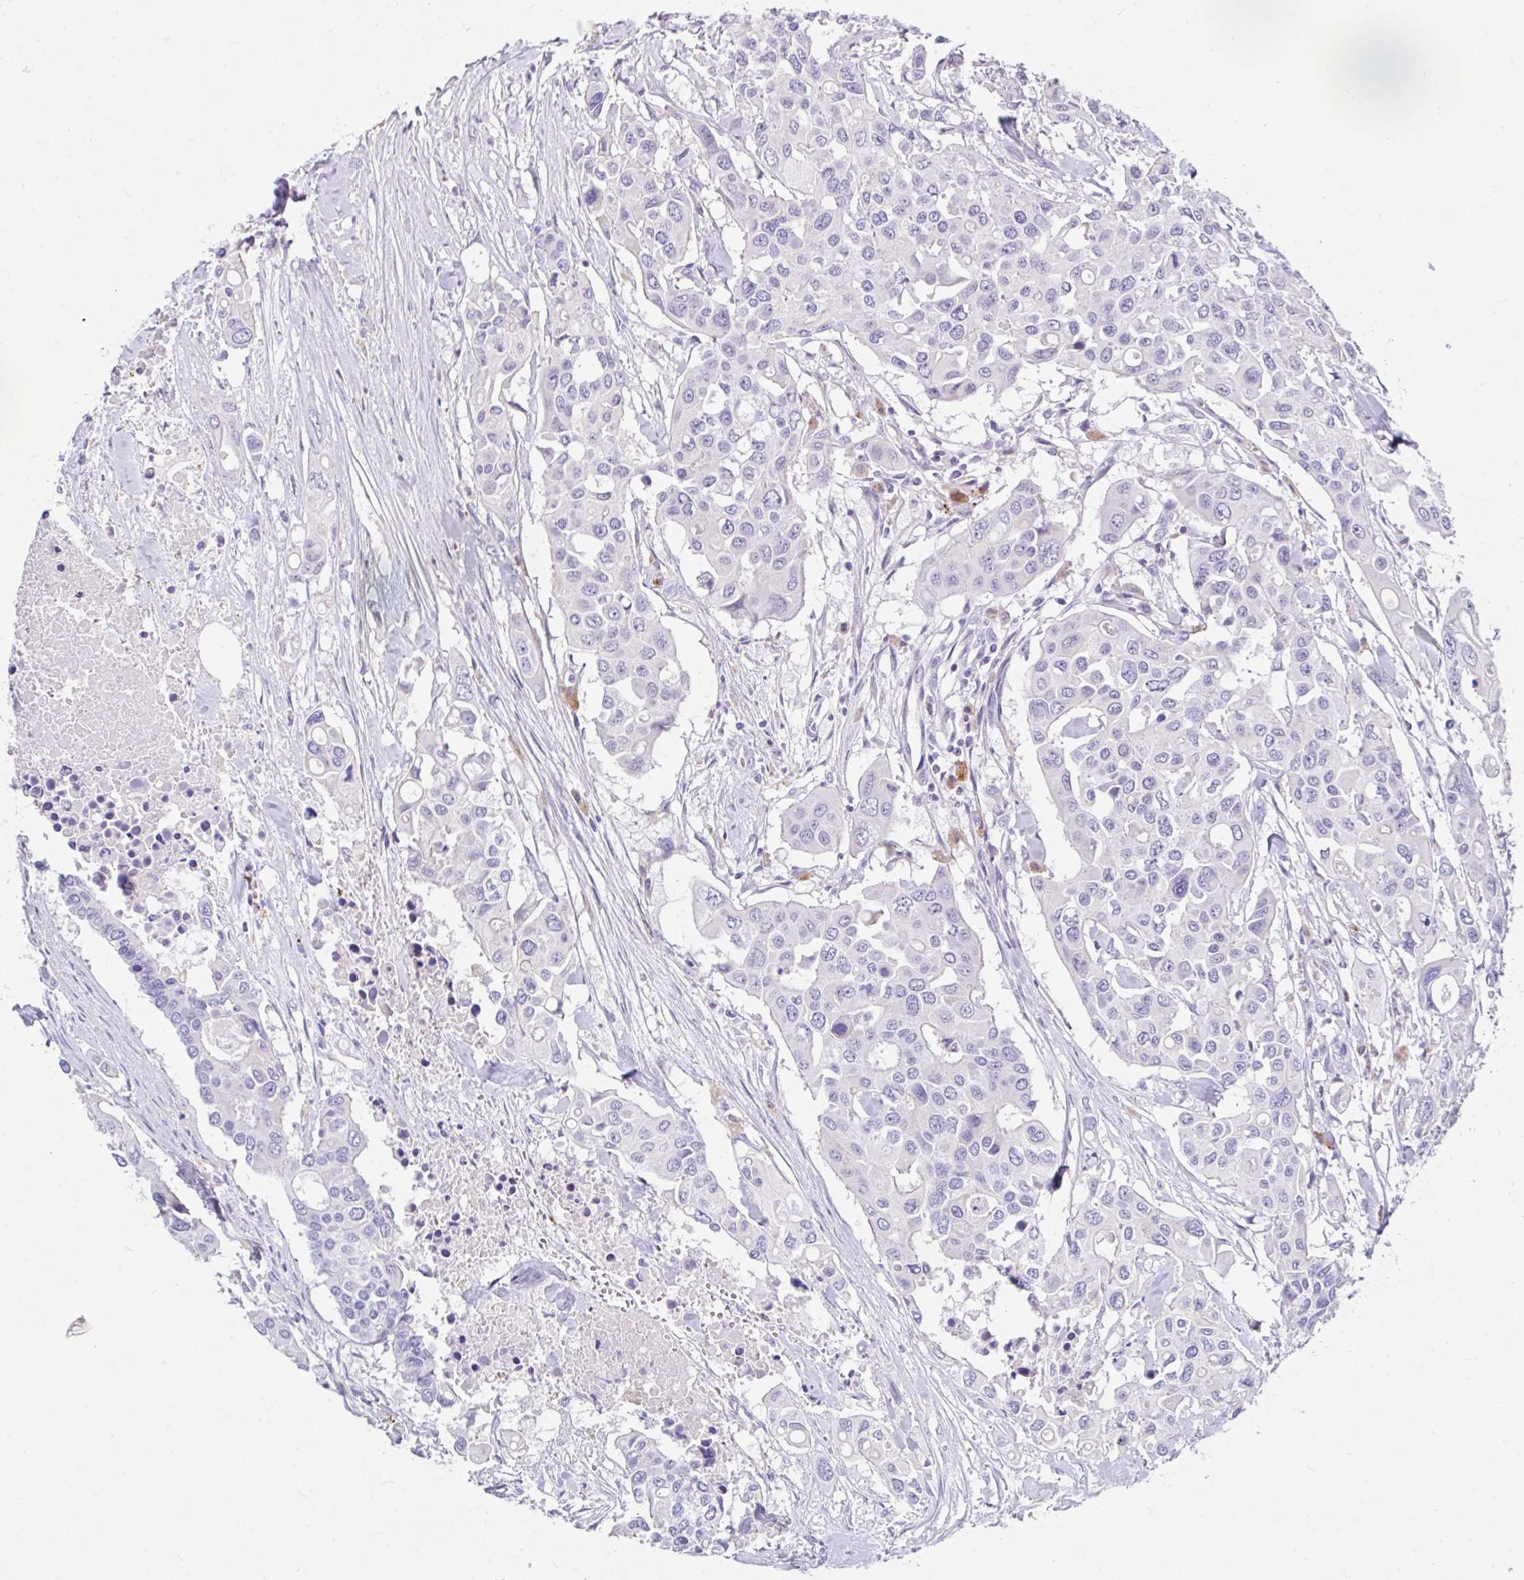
{"staining": {"intensity": "negative", "quantity": "none", "location": "none"}, "tissue": "colorectal cancer", "cell_type": "Tumor cells", "image_type": "cancer", "snomed": [{"axis": "morphology", "description": "Adenocarcinoma, NOS"}, {"axis": "topography", "description": "Colon"}], "caption": "Immunohistochemical staining of human colorectal cancer demonstrates no significant staining in tumor cells.", "gene": "ZNF33A", "patient": {"sex": "male", "age": 77}}